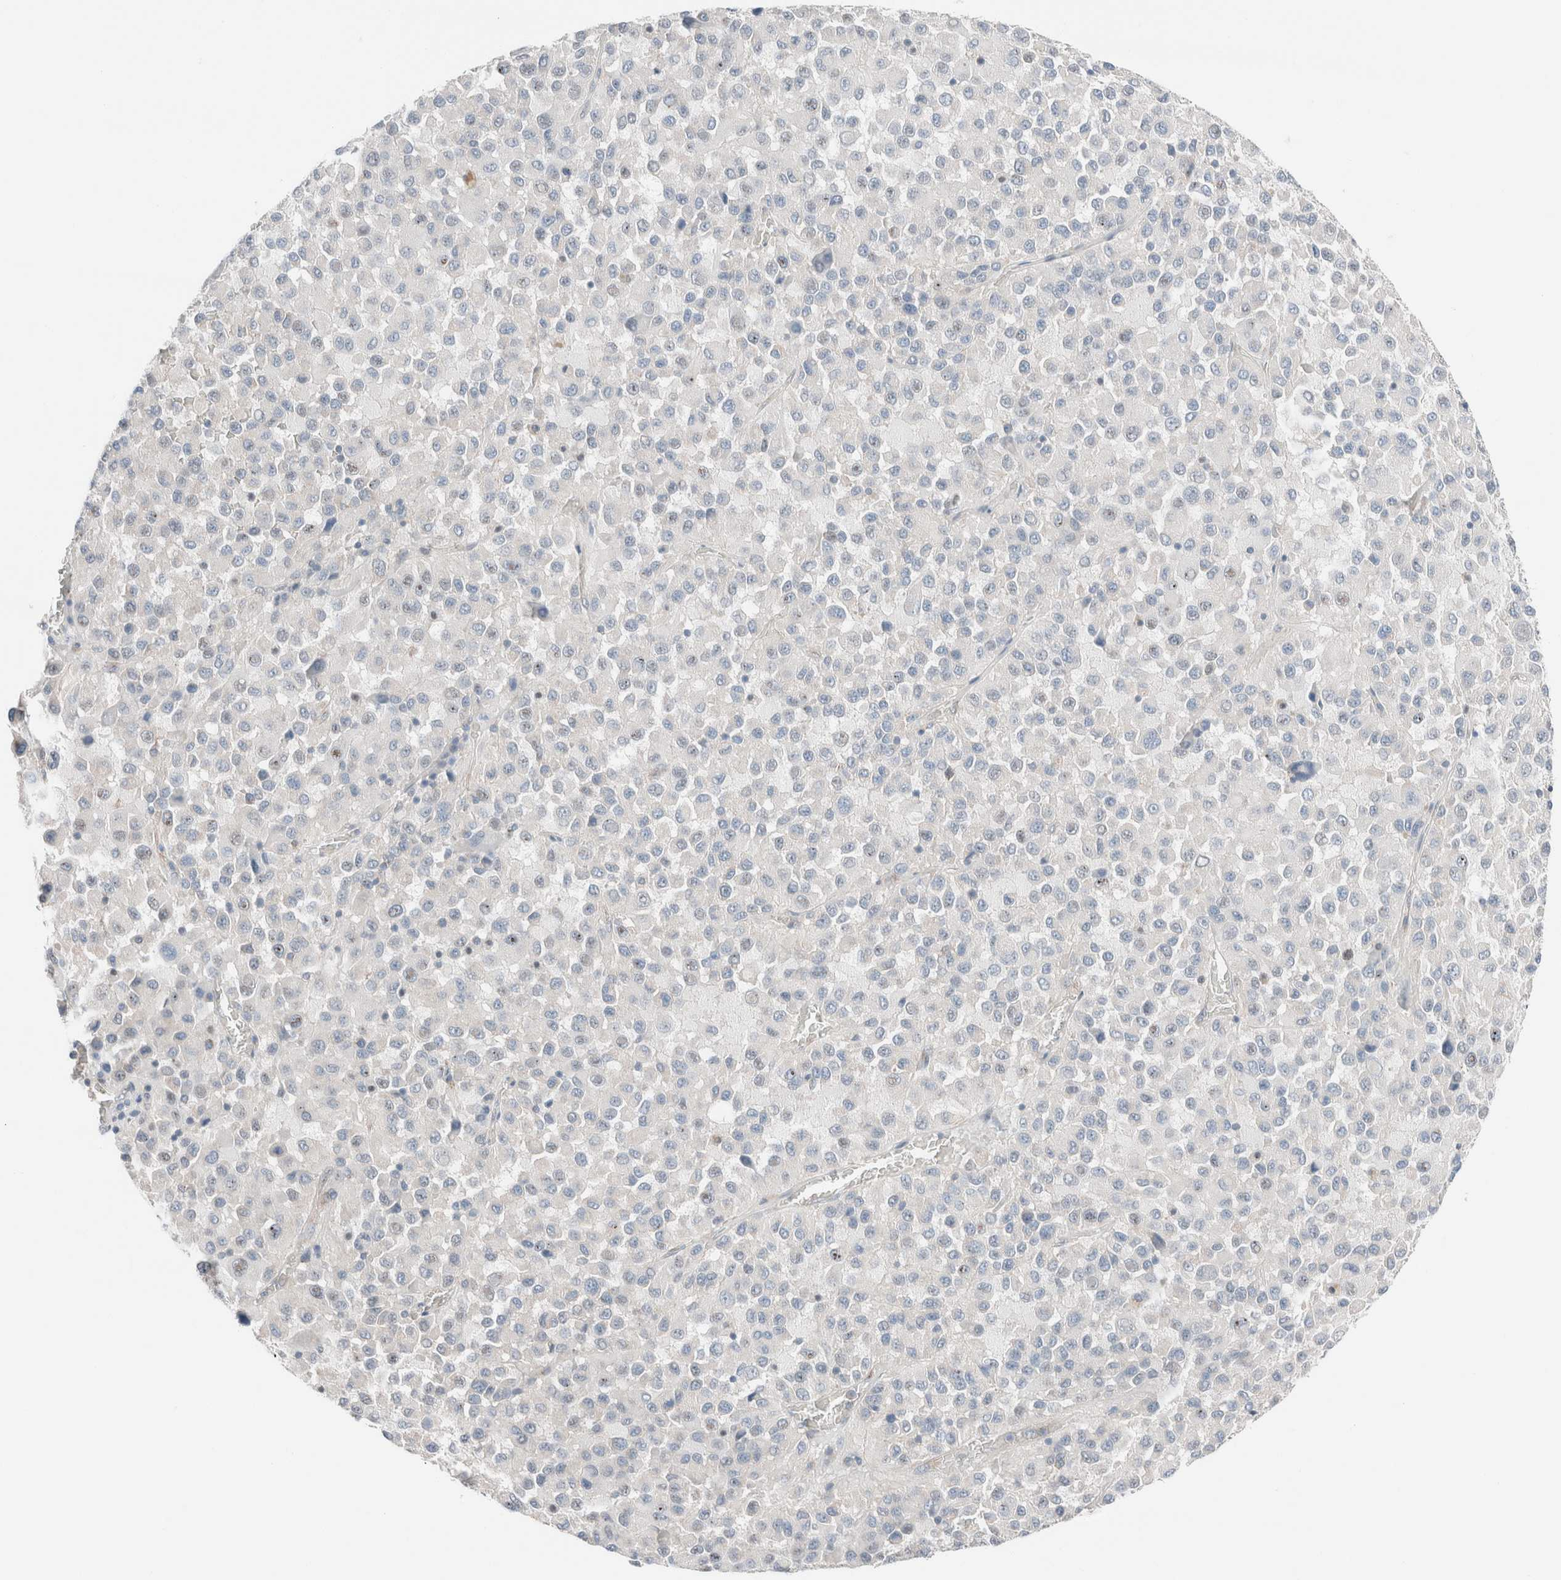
{"staining": {"intensity": "negative", "quantity": "none", "location": "none"}, "tissue": "melanoma", "cell_type": "Tumor cells", "image_type": "cancer", "snomed": [{"axis": "morphology", "description": "Malignant melanoma, Metastatic site"}, {"axis": "topography", "description": "Lung"}], "caption": "Malignant melanoma (metastatic site) was stained to show a protein in brown. There is no significant staining in tumor cells. (DAB immunohistochemistry with hematoxylin counter stain).", "gene": "CASC3", "patient": {"sex": "male", "age": 64}}